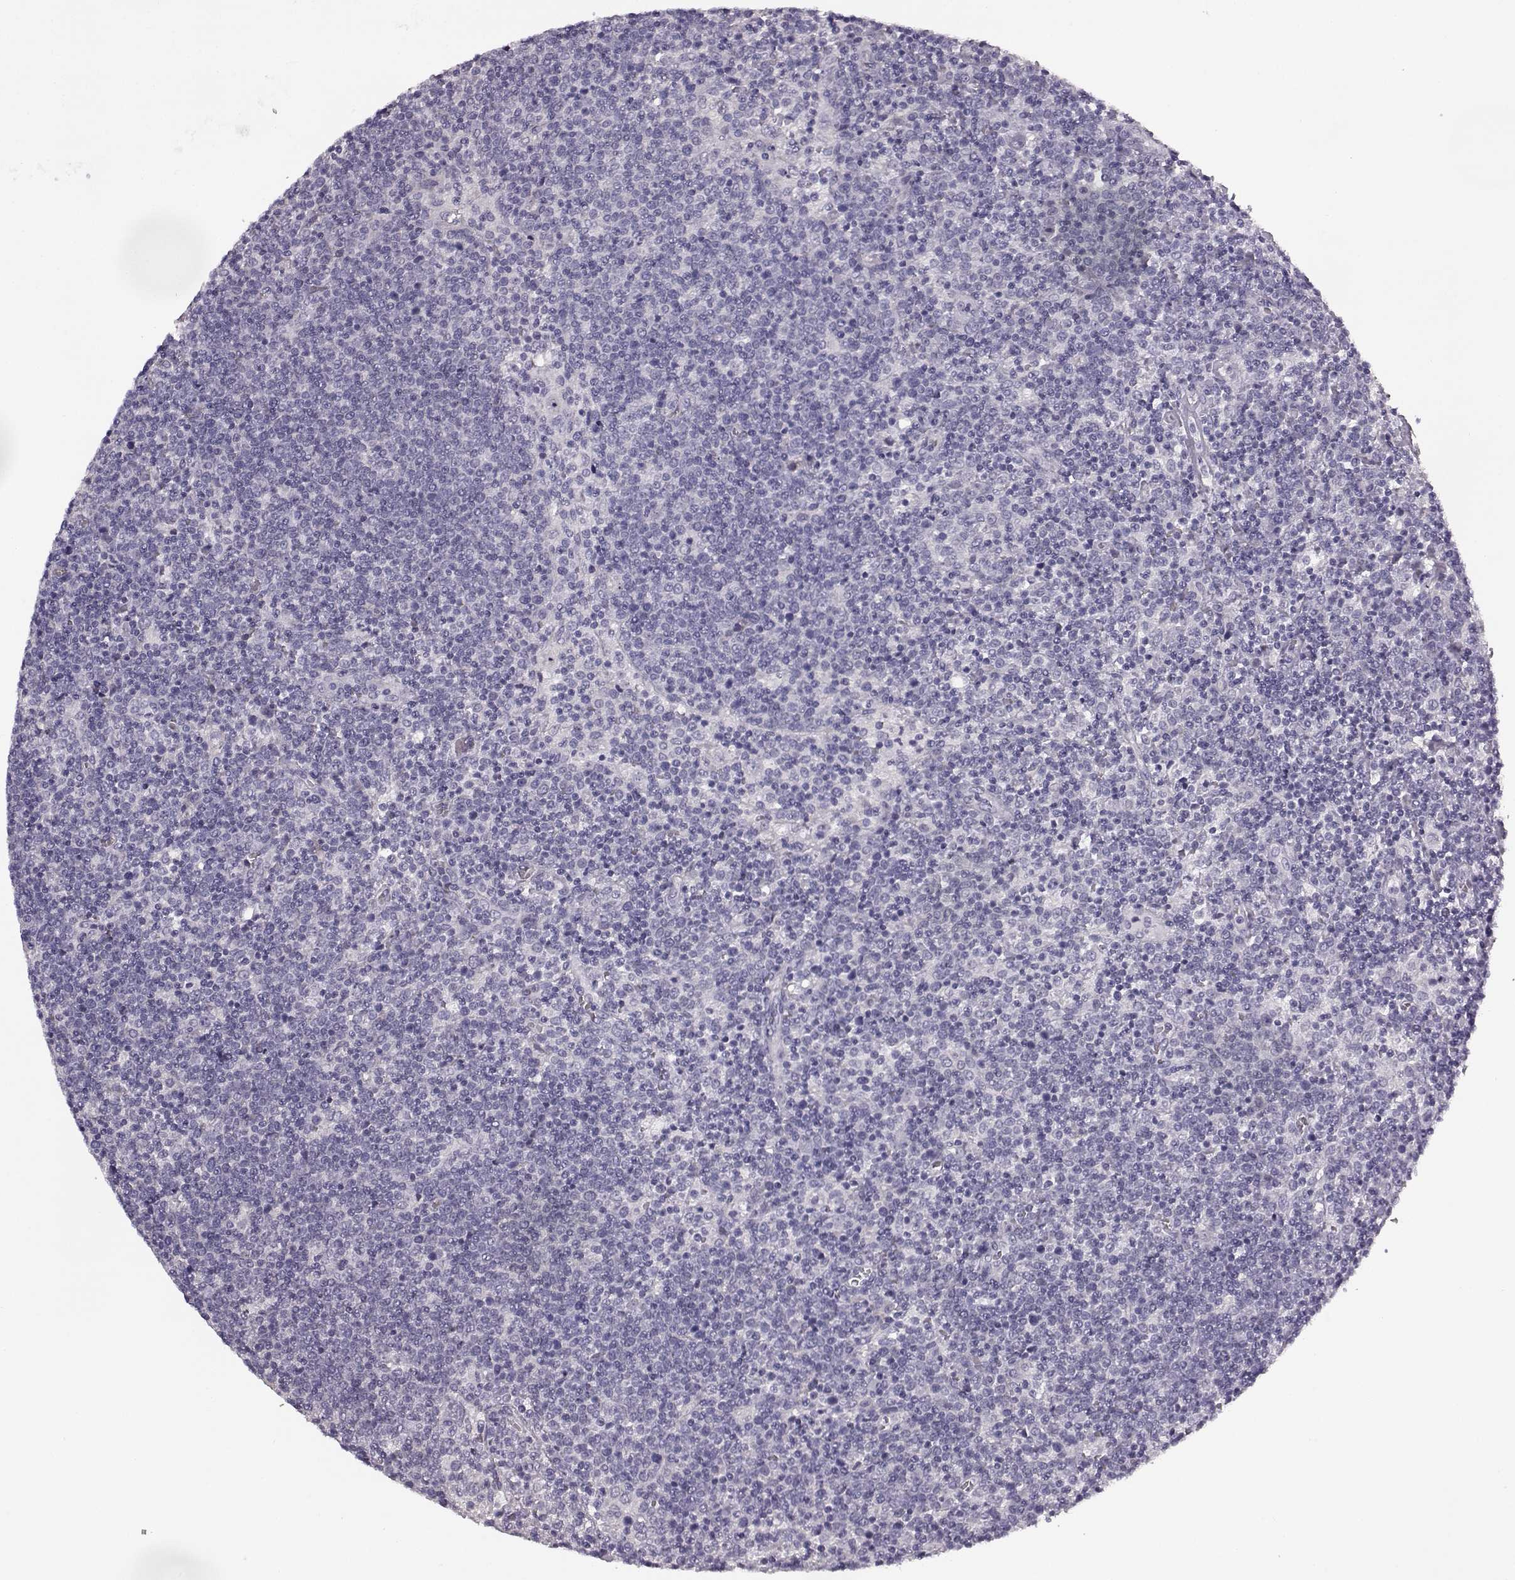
{"staining": {"intensity": "negative", "quantity": "none", "location": "none"}, "tissue": "lymphoma", "cell_type": "Tumor cells", "image_type": "cancer", "snomed": [{"axis": "morphology", "description": "Malignant lymphoma, non-Hodgkin's type, High grade"}, {"axis": "topography", "description": "Lymph node"}], "caption": "Tumor cells show no significant expression in lymphoma.", "gene": "ODAD4", "patient": {"sex": "male", "age": 61}}